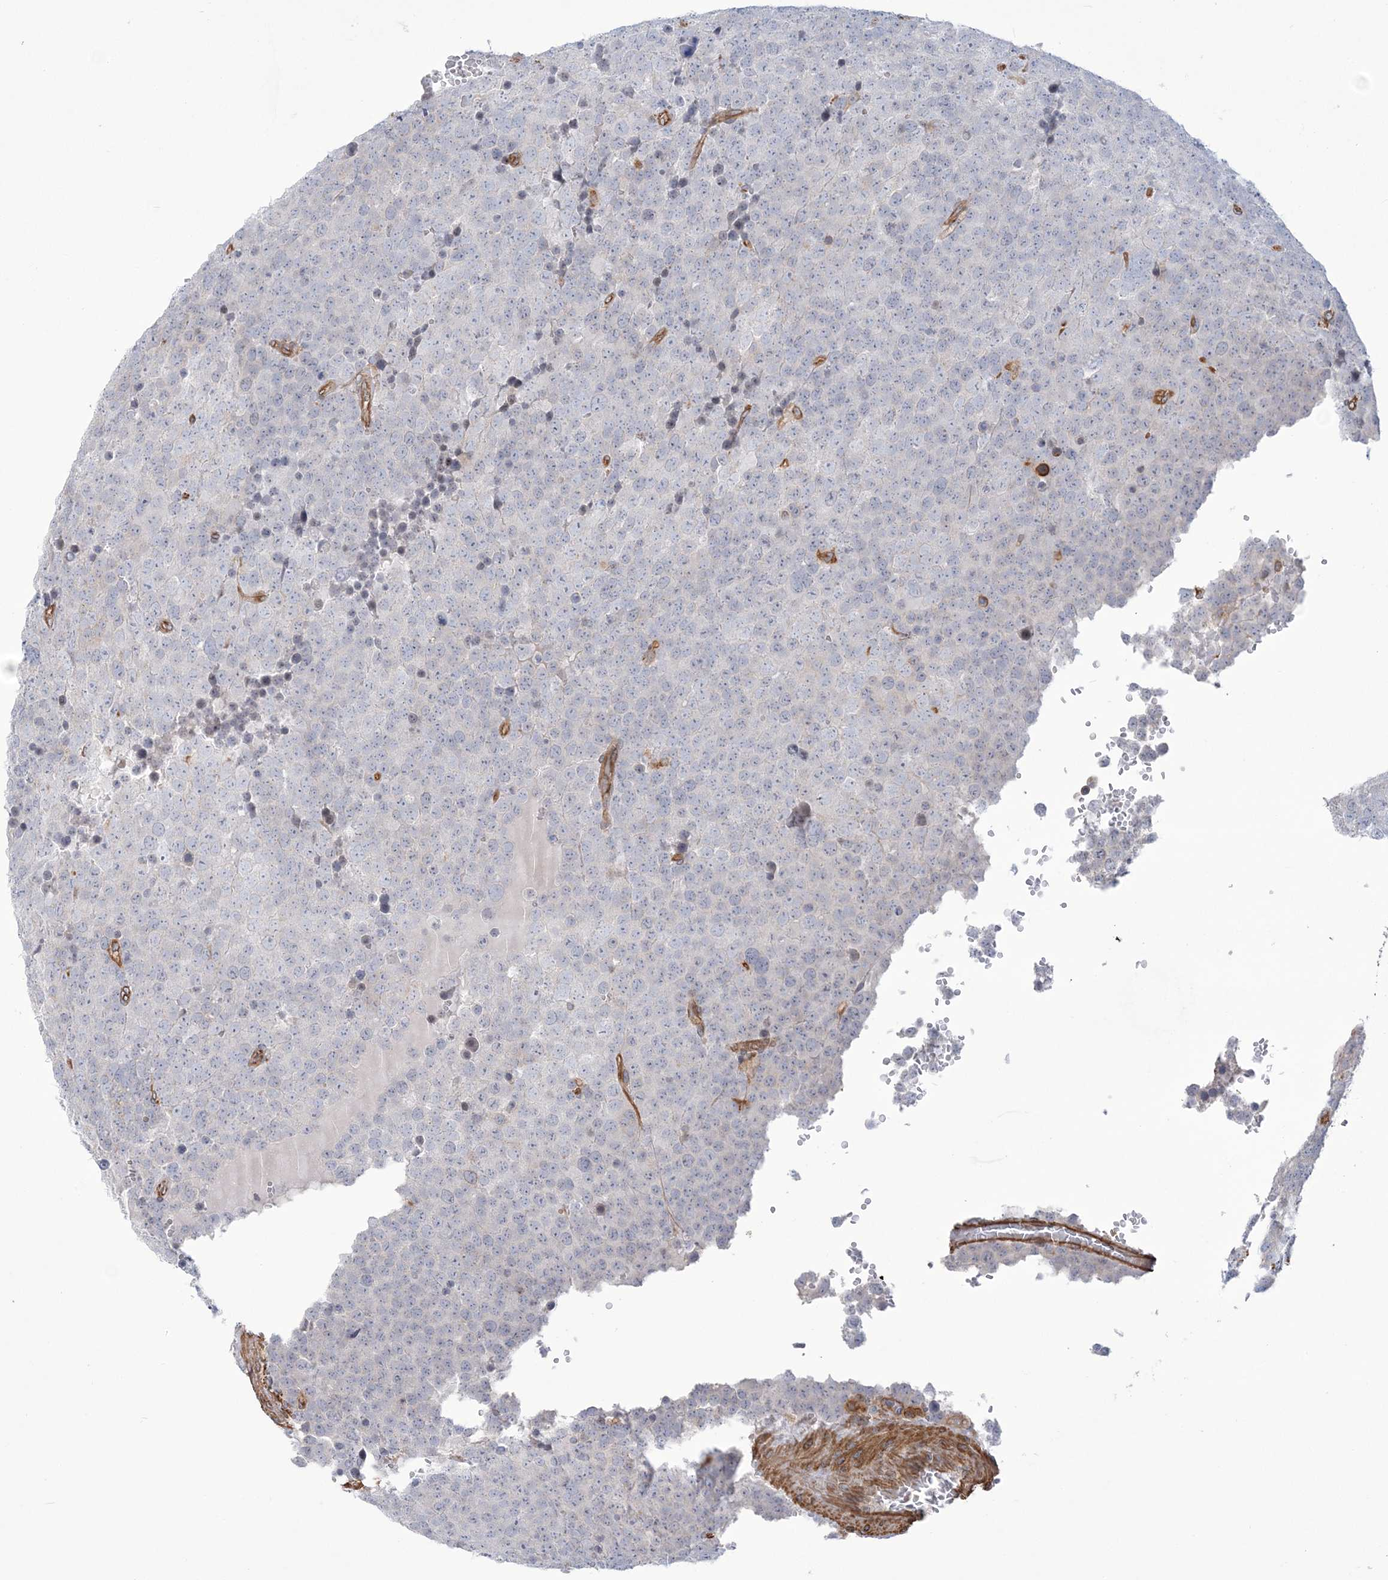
{"staining": {"intensity": "negative", "quantity": "none", "location": "none"}, "tissue": "testis cancer", "cell_type": "Tumor cells", "image_type": "cancer", "snomed": [{"axis": "morphology", "description": "Seminoma, NOS"}, {"axis": "topography", "description": "Testis"}], "caption": "A photomicrograph of seminoma (testis) stained for a protein shows no brown staining in tumor cells.", "gene": "ZNF821", "patient": {"sex": "male", "age": 71}}